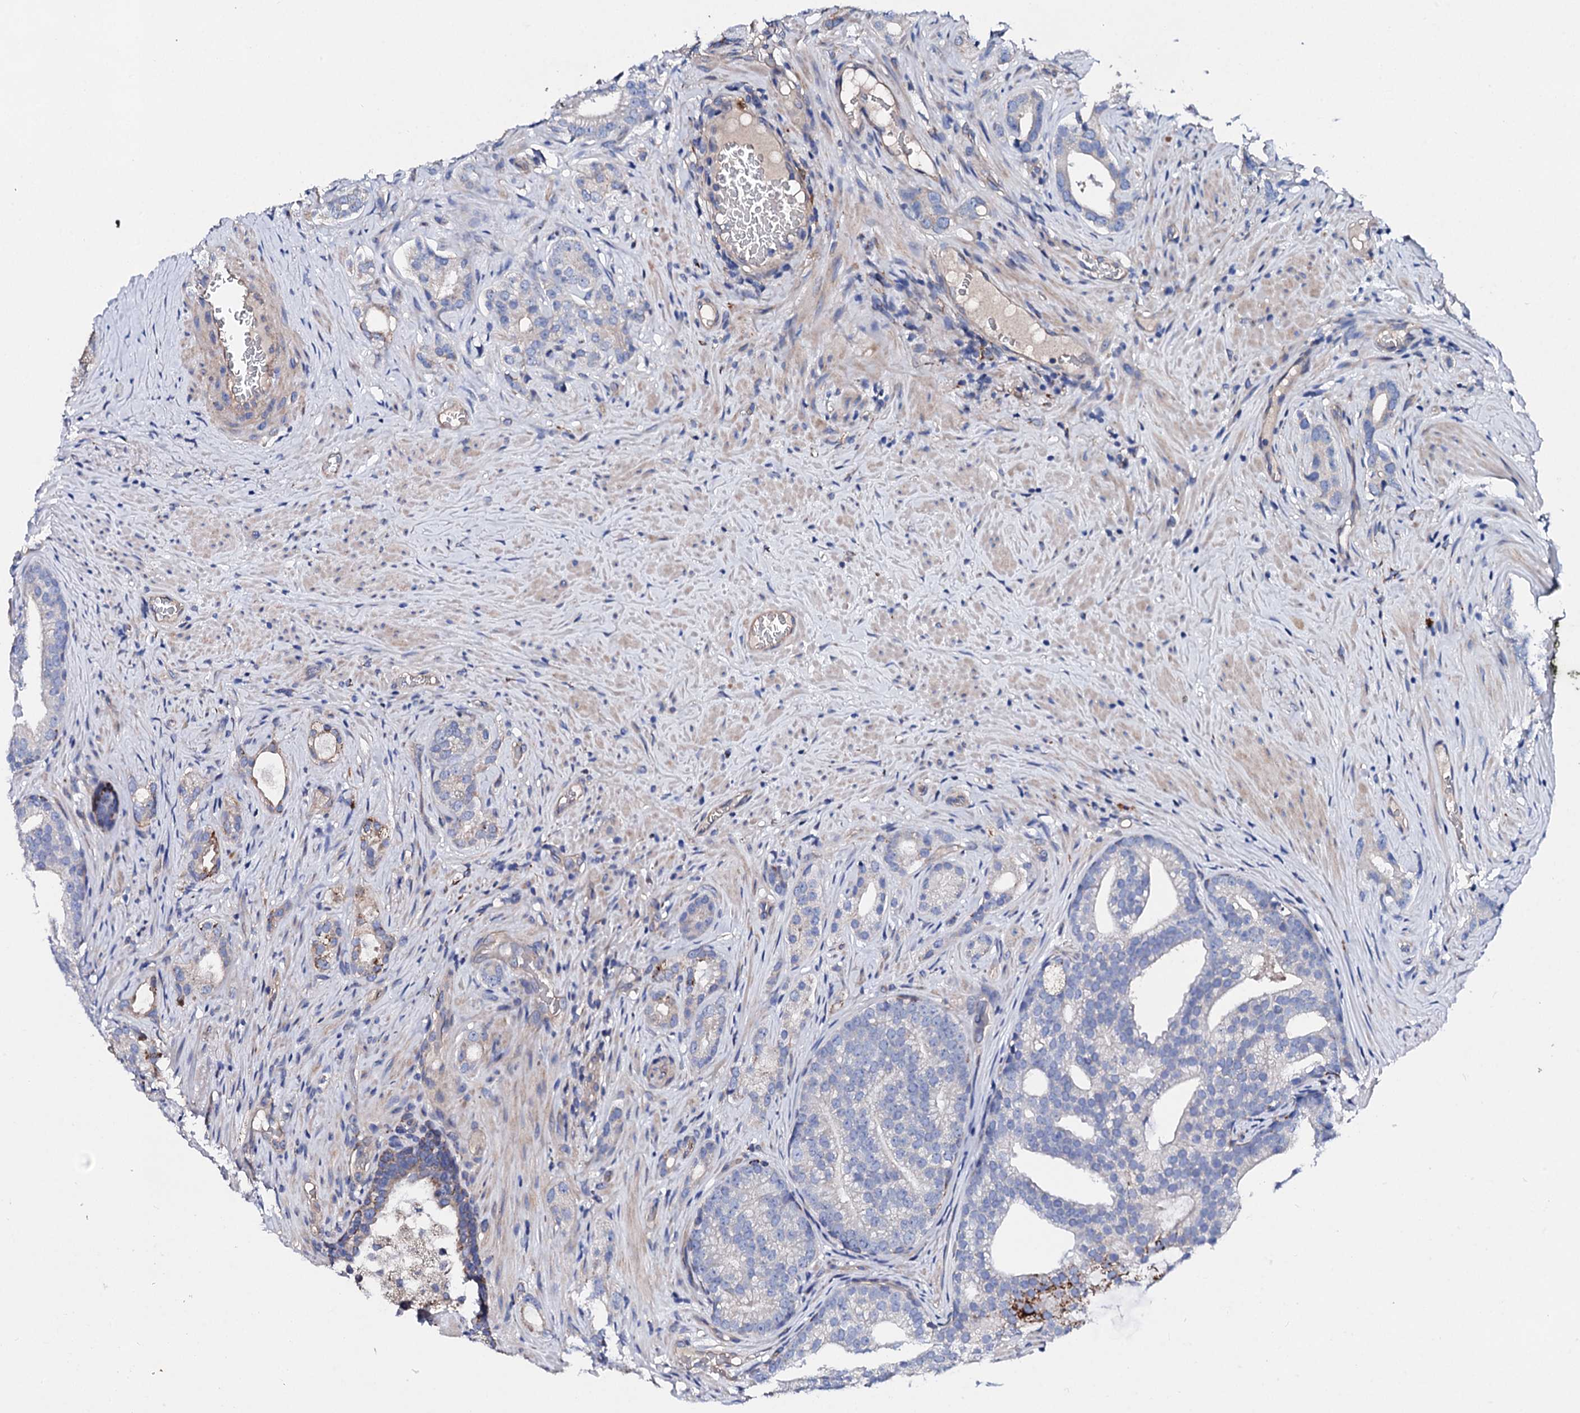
{"staining": {"intensity": "negative", "quantity": "none", "location": "none"}, "tissue": "prostate cancer", "cell_type": "Tumor cells", "image_type": "cancer", "snomed": [{"axis": "morphology", "description": "Adenocarcinoma, Low grade"}, {"axis": "topography", "description": "Prostate"}], "caption": "Immunohistochemical staining of prostate cancer (adenocarcinoma (low-grade)) exhibits no significant expression in tumor cells. (Brightfield microscopy of DAB IHC at high magnification).", "gene": "KLHL32", "patient": {"sex": "male", "age": 71}}